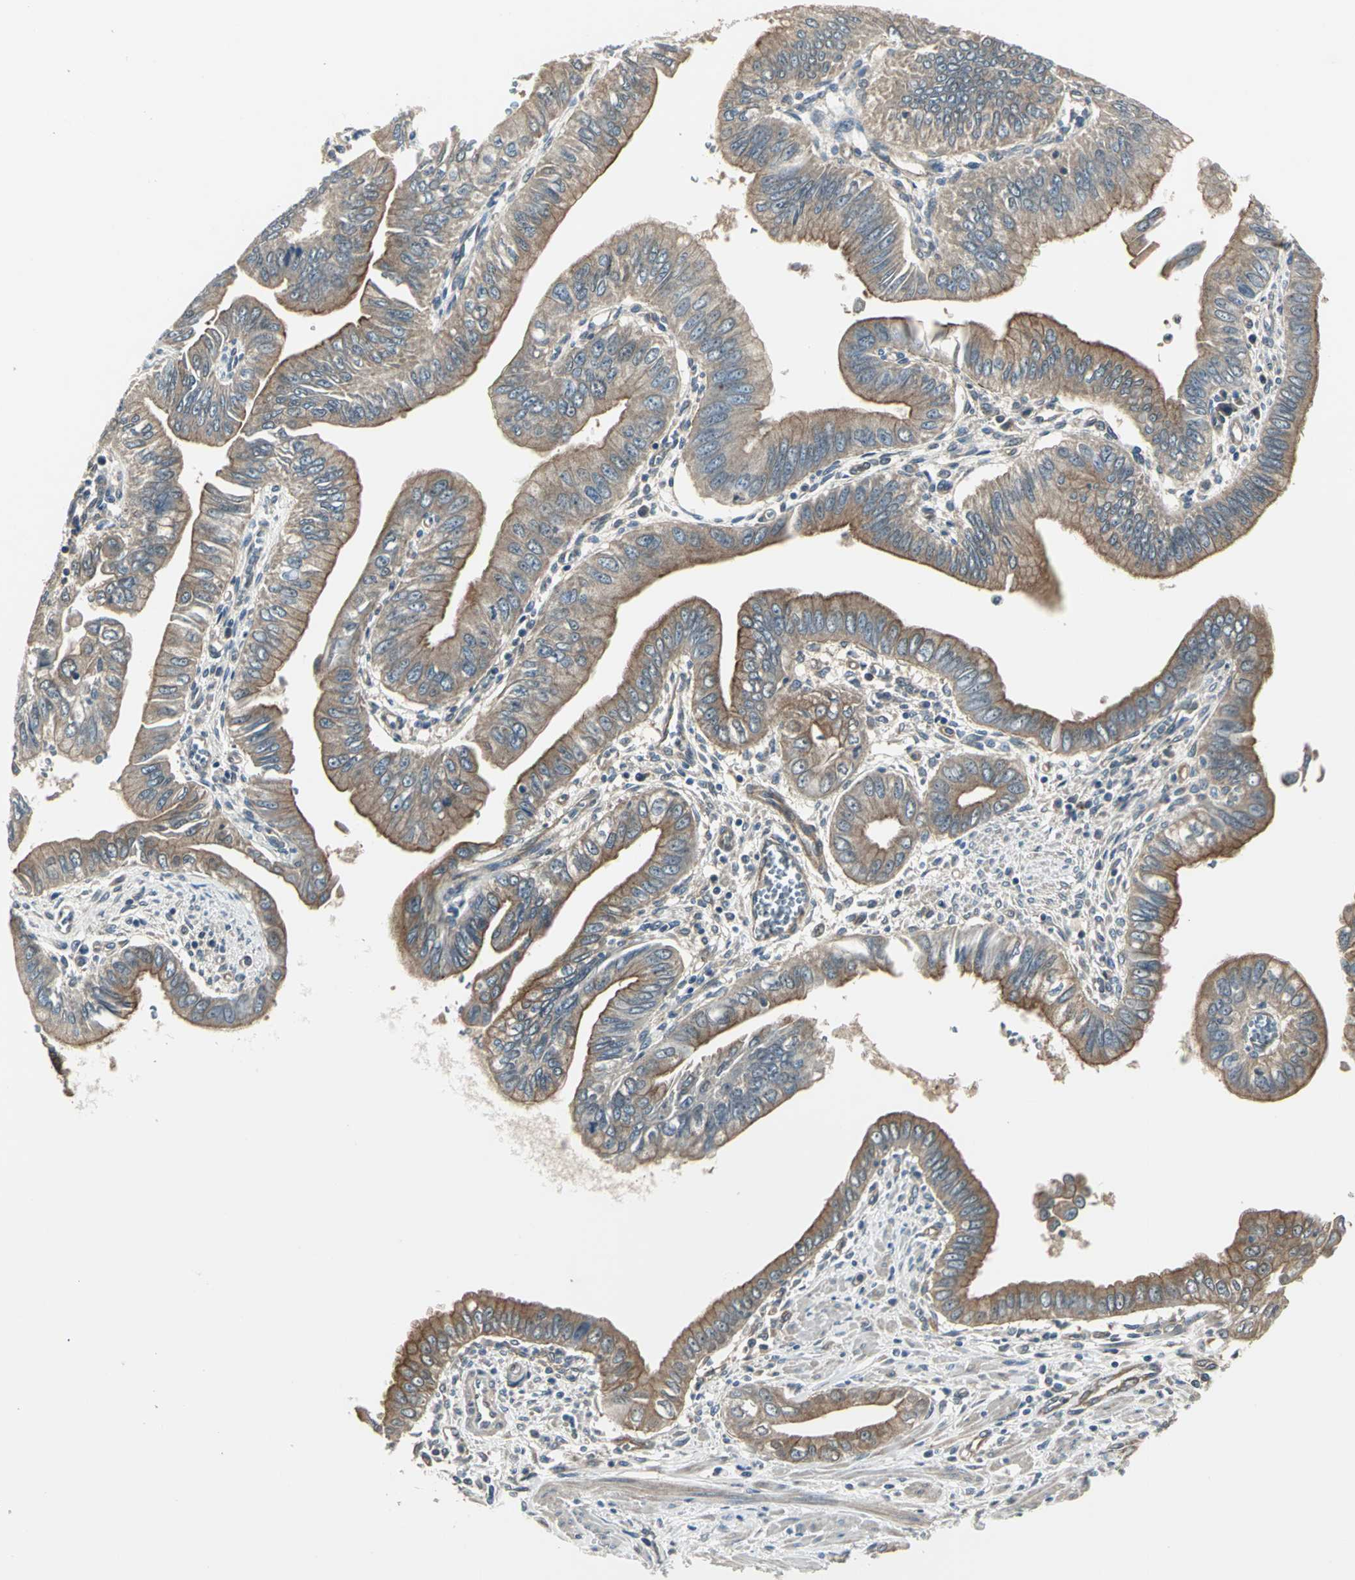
{"staining": {"intensity": "moderate", "quantity": ">75%", "location": "cytoplasmic/membranous"}, "tissue": "pancreatic cancer", "cell_type": "Tumor cells", "image_type": "cancer", "snomed": [{"axis": "morphology", "description": "Normal tissue, NOS"}, {"axis": "topography", "description": "Lymph node"}], "caption": "Human pancreatic cancer stained with a protein marker displays moderate staining in tumor cells.", "gene": "PFDN1", "patient": {"sex": "male", "age": 50}}